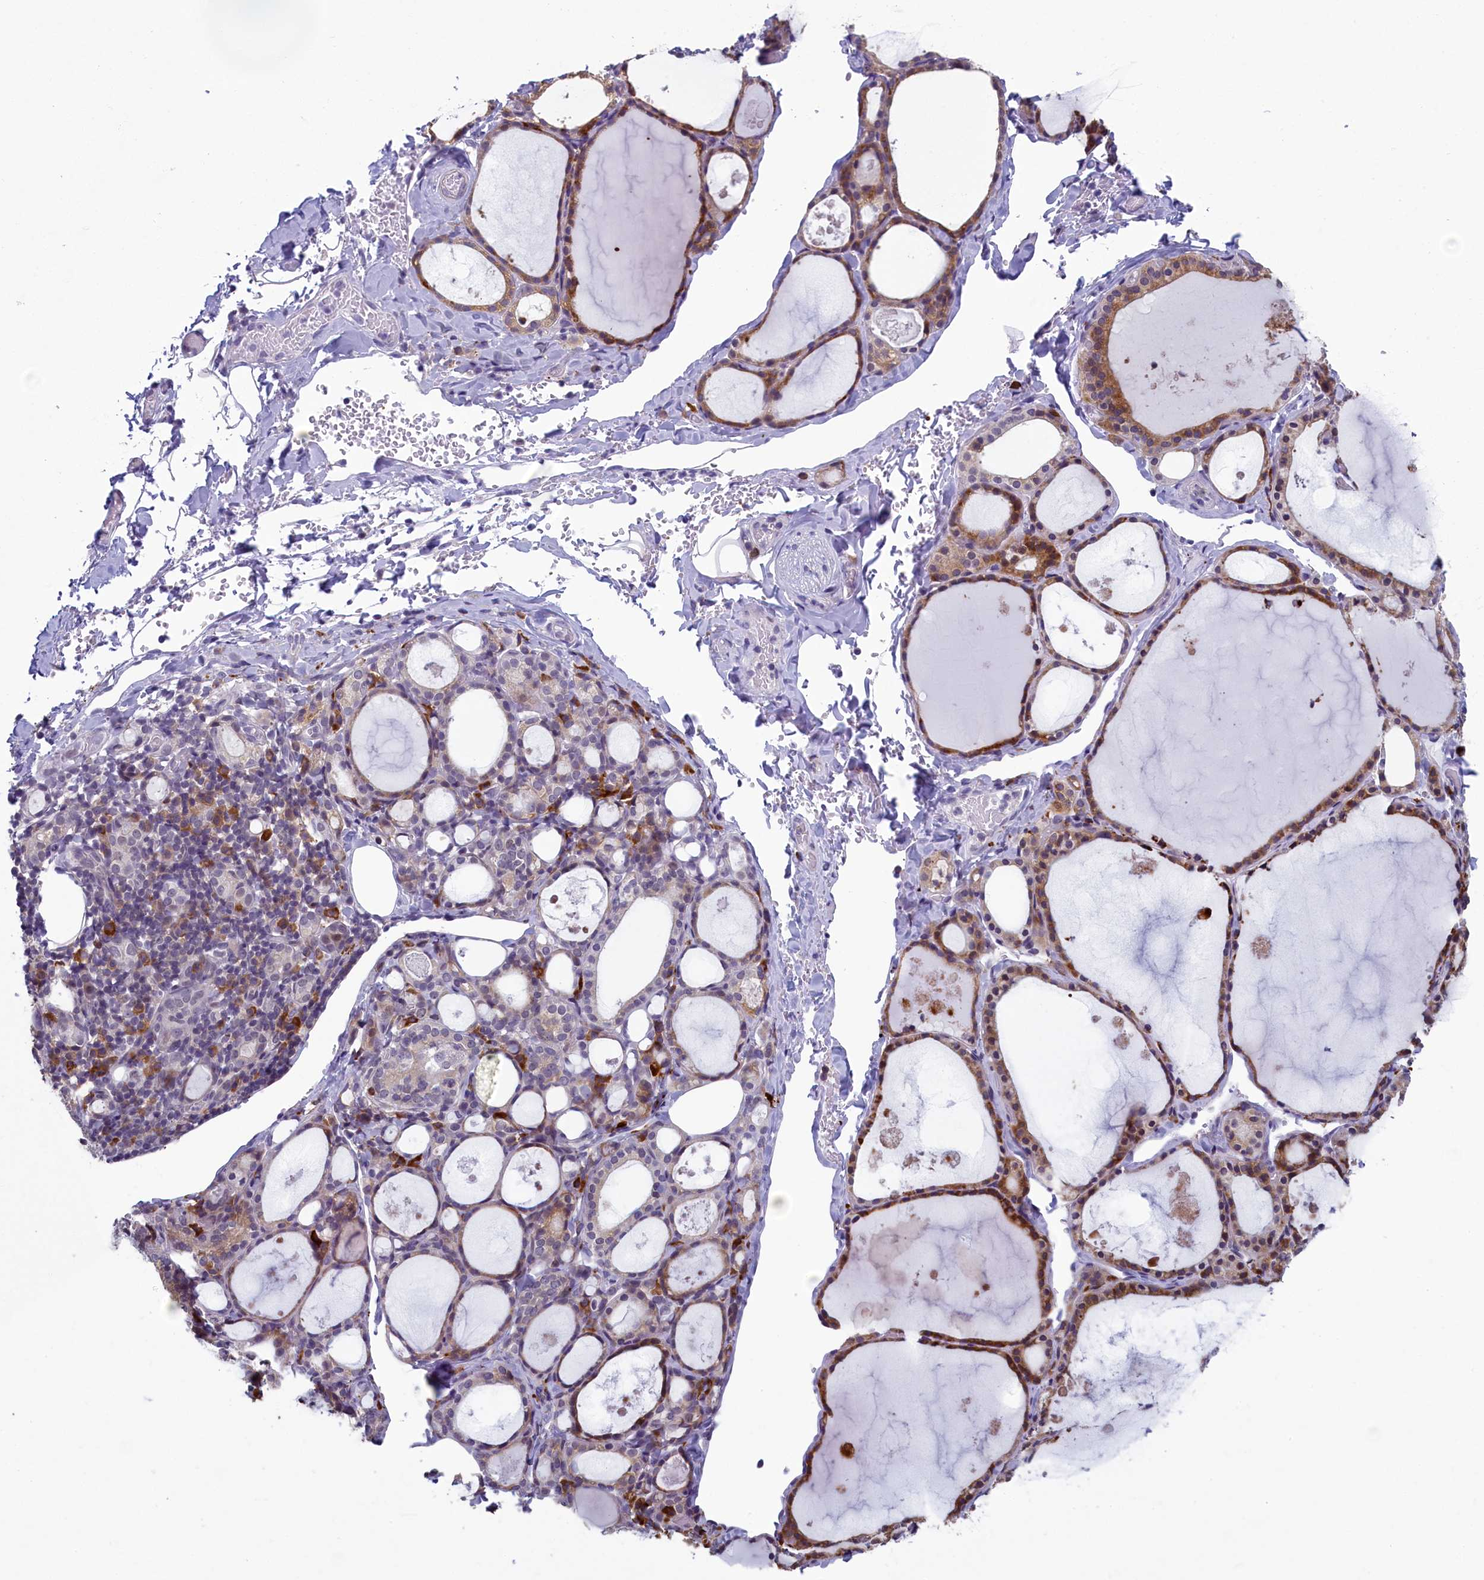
{"staining": {"intensity": "moderate", "quantity": ">75%", "location": "cytoplasmic/membranous"}, "tissue": "thyroid gland", "cell_type": "Glandular cells", "image_type": "normal", "snomed": [{"axis": "morphology", "description": "Normal tissue, NOS"}, {"axis": "topography", "description": "Thyroid gland"}], "caption": "DAB (3,3'-diaminobenzidine) immunohistochemical staining of normal thyroid gland exhibits moderate cytoplasmic/membranous protein expression in approximately >75% of glandular cells. (DAB (3,3'-diaminobenzidine) IHC with brightfield microscopy, high magnification).", "gene": "CNEP1R1", "patient": {"sex": "male", "age": 56}}